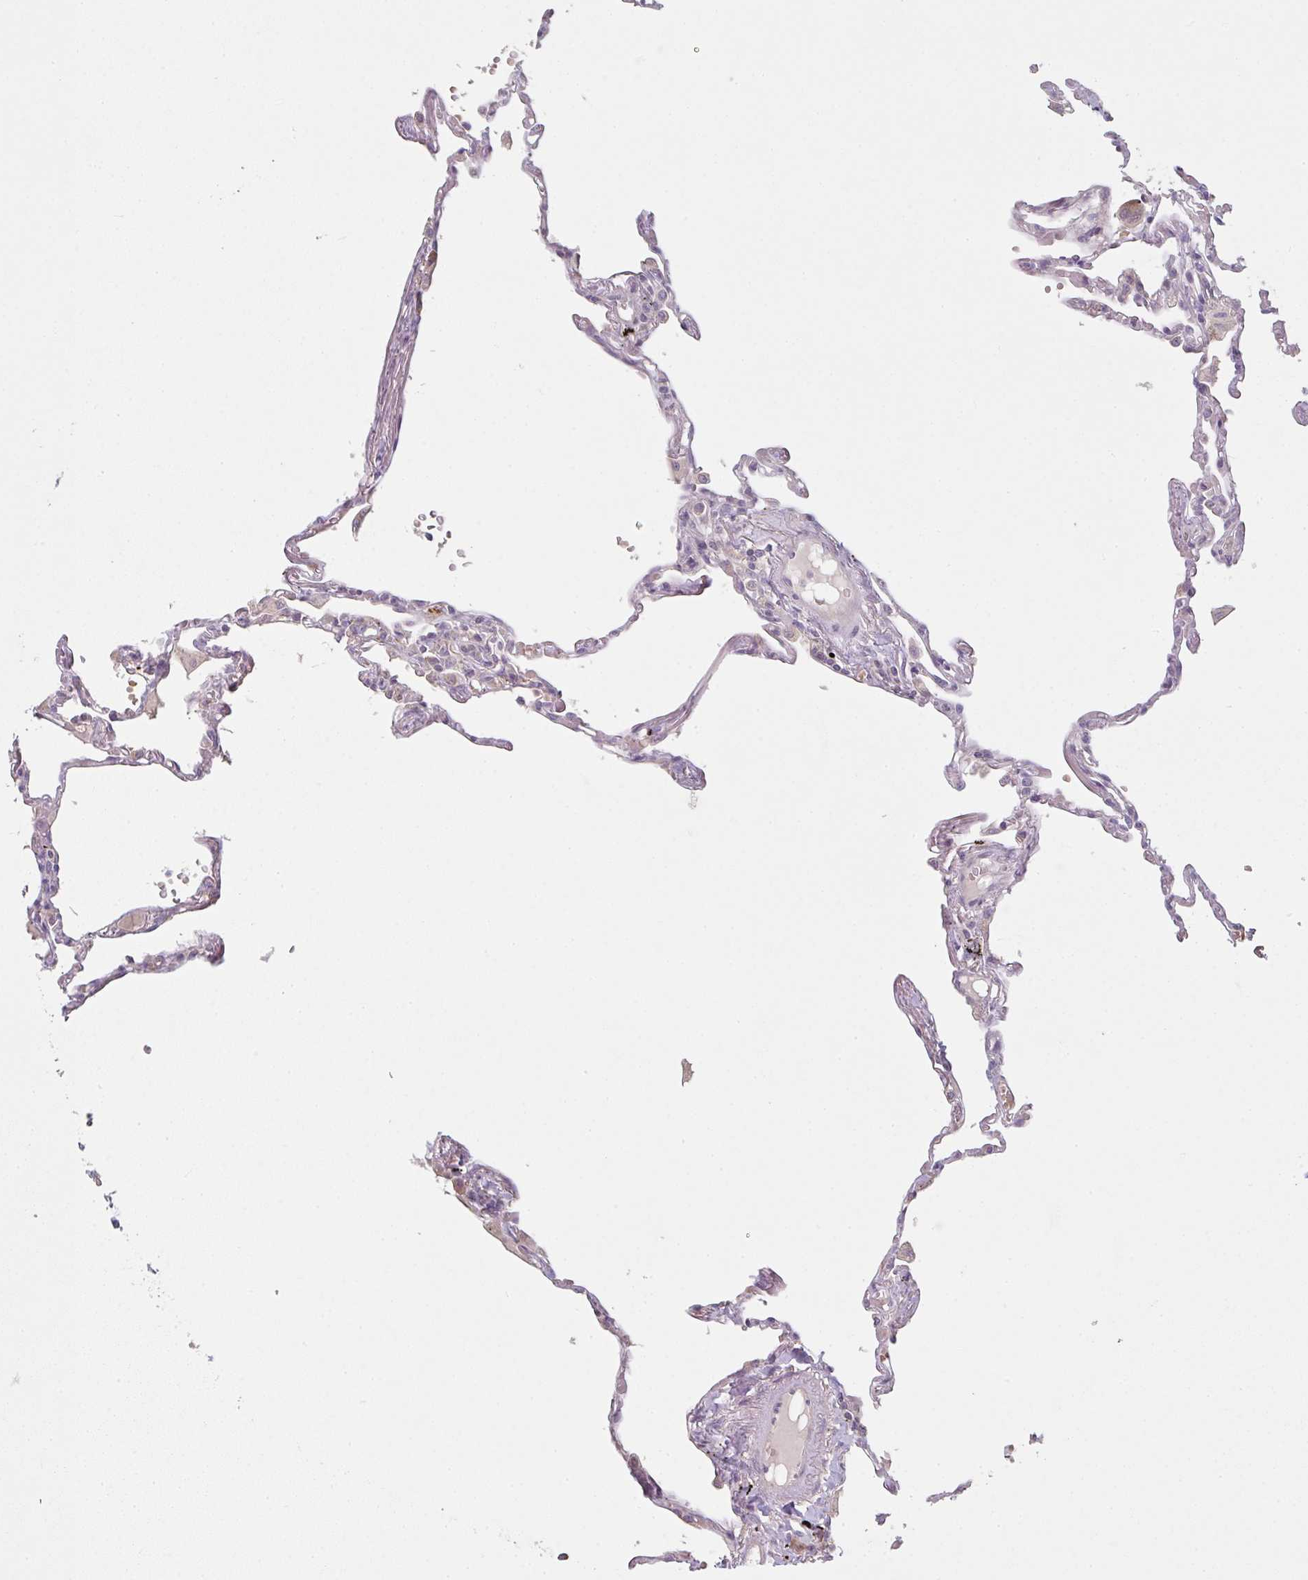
{"staining": {"intensity": "negative", "quantity": "none", "location": "none"}, "tissue": "lung", "cell_type": "Alveolar cells", "image_type": "normal", "snomed": [{"axis": "morphology", "description": "Normal tissue, NOS"}, {"axis": "topography", "description": "Lung"}], "caption": "This is an immunohistochemistry histopathology image of benign lung. There is no positivity in alveolar cells.", "gene": "TMEM237", "patient": {"sex": "female", "age": 67}}